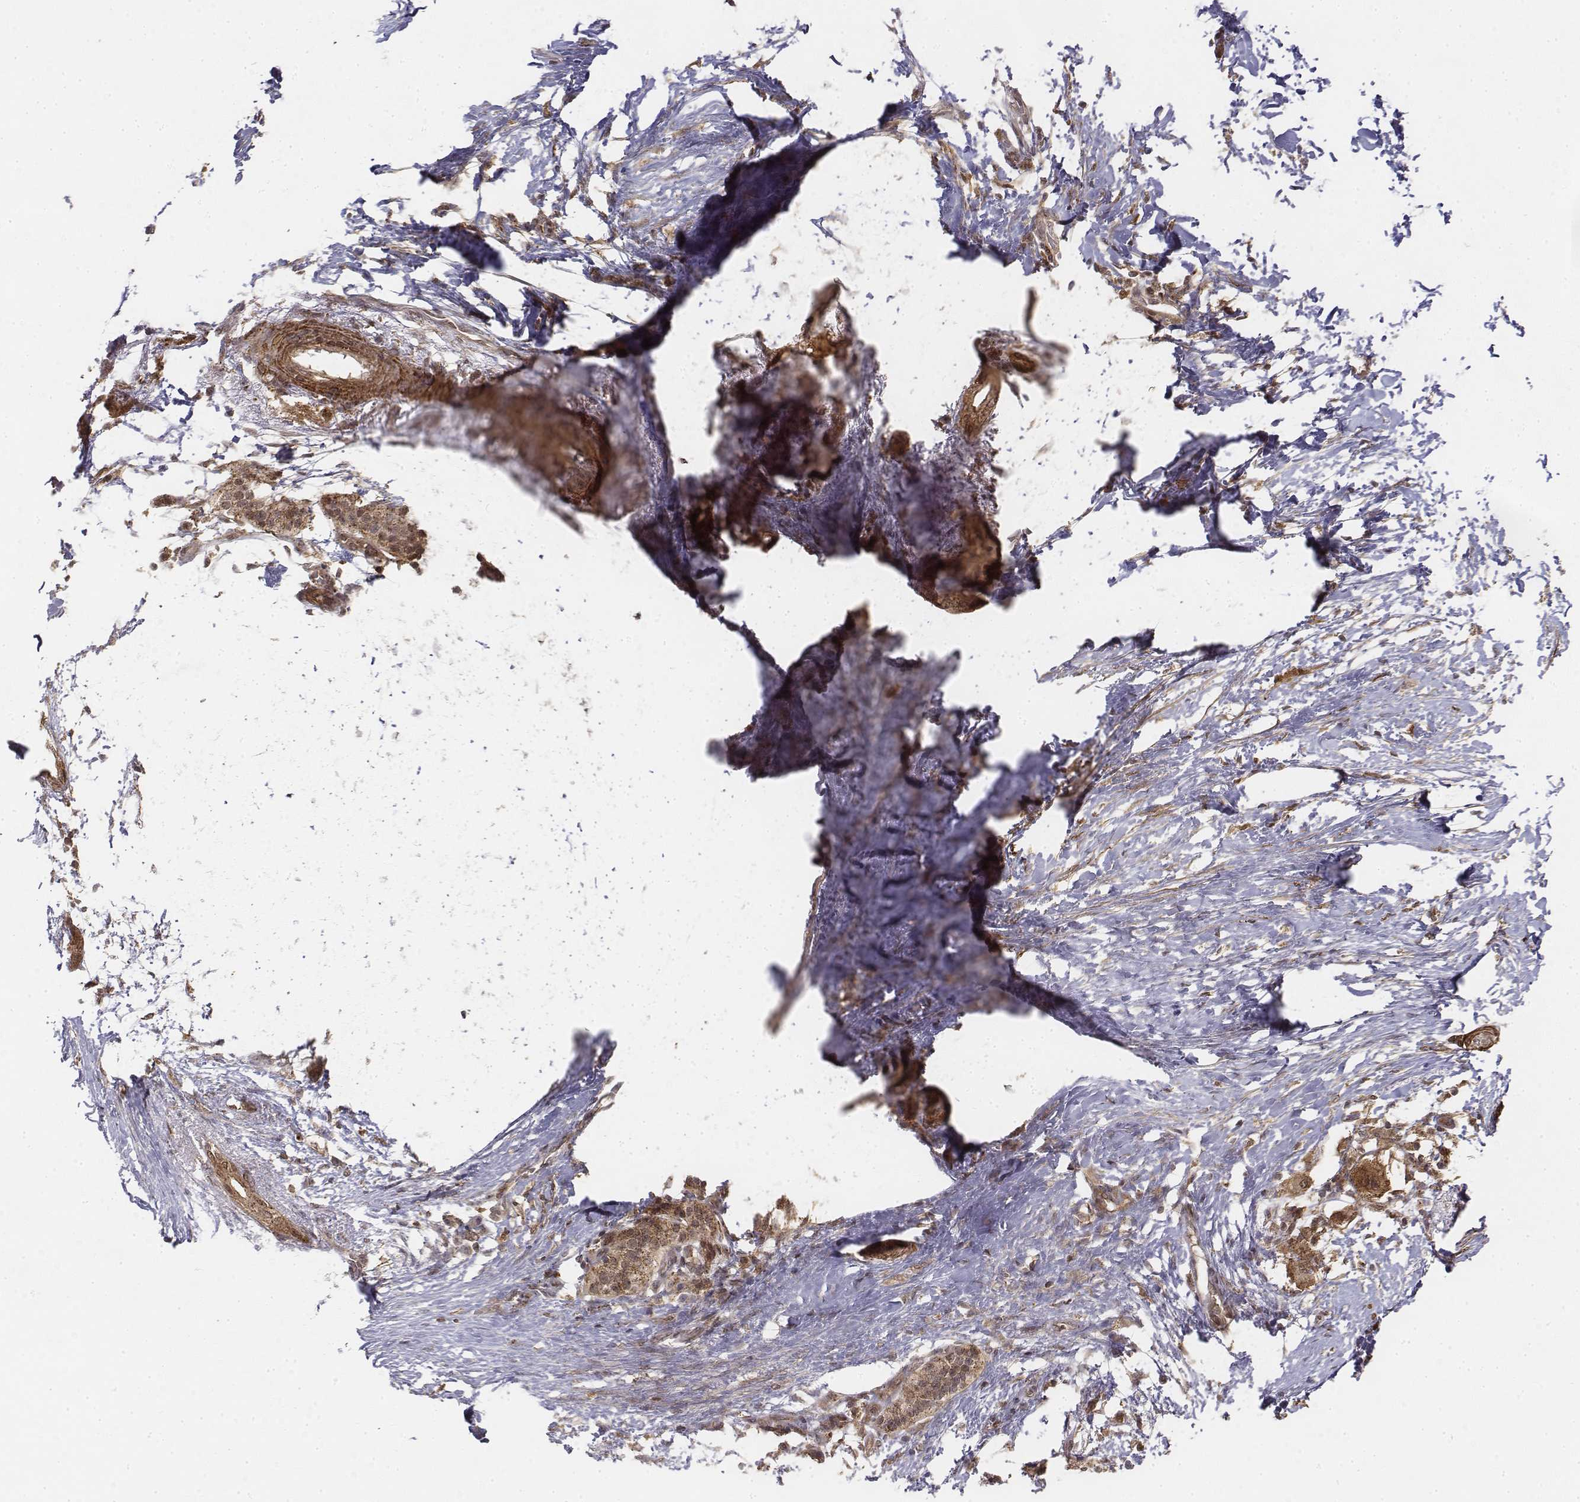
{"staining": {"intensity": "moderate", "quantity": ">75%", "location": "cytoplasmic/membranous,nuclear"}, "tissue": "pancreatic cancer", "cell_type": "Tumor cells", "image_type": "cancer", "snomed": [{"axis": "morphology", "description": "Adenocarcinoma, NOS"}, {"axis": "topography", "description": "Pancreas"}], "caption": "Immunohistochemical staining of human adenocarcinoma (pancreatic) shows medium levels of moderate cytoplasmic/membranous and nuclear staining in about >75% of tumor cells.", "gene": "ZFYVE19", "patient": {"sex": "female", "age": 72}}